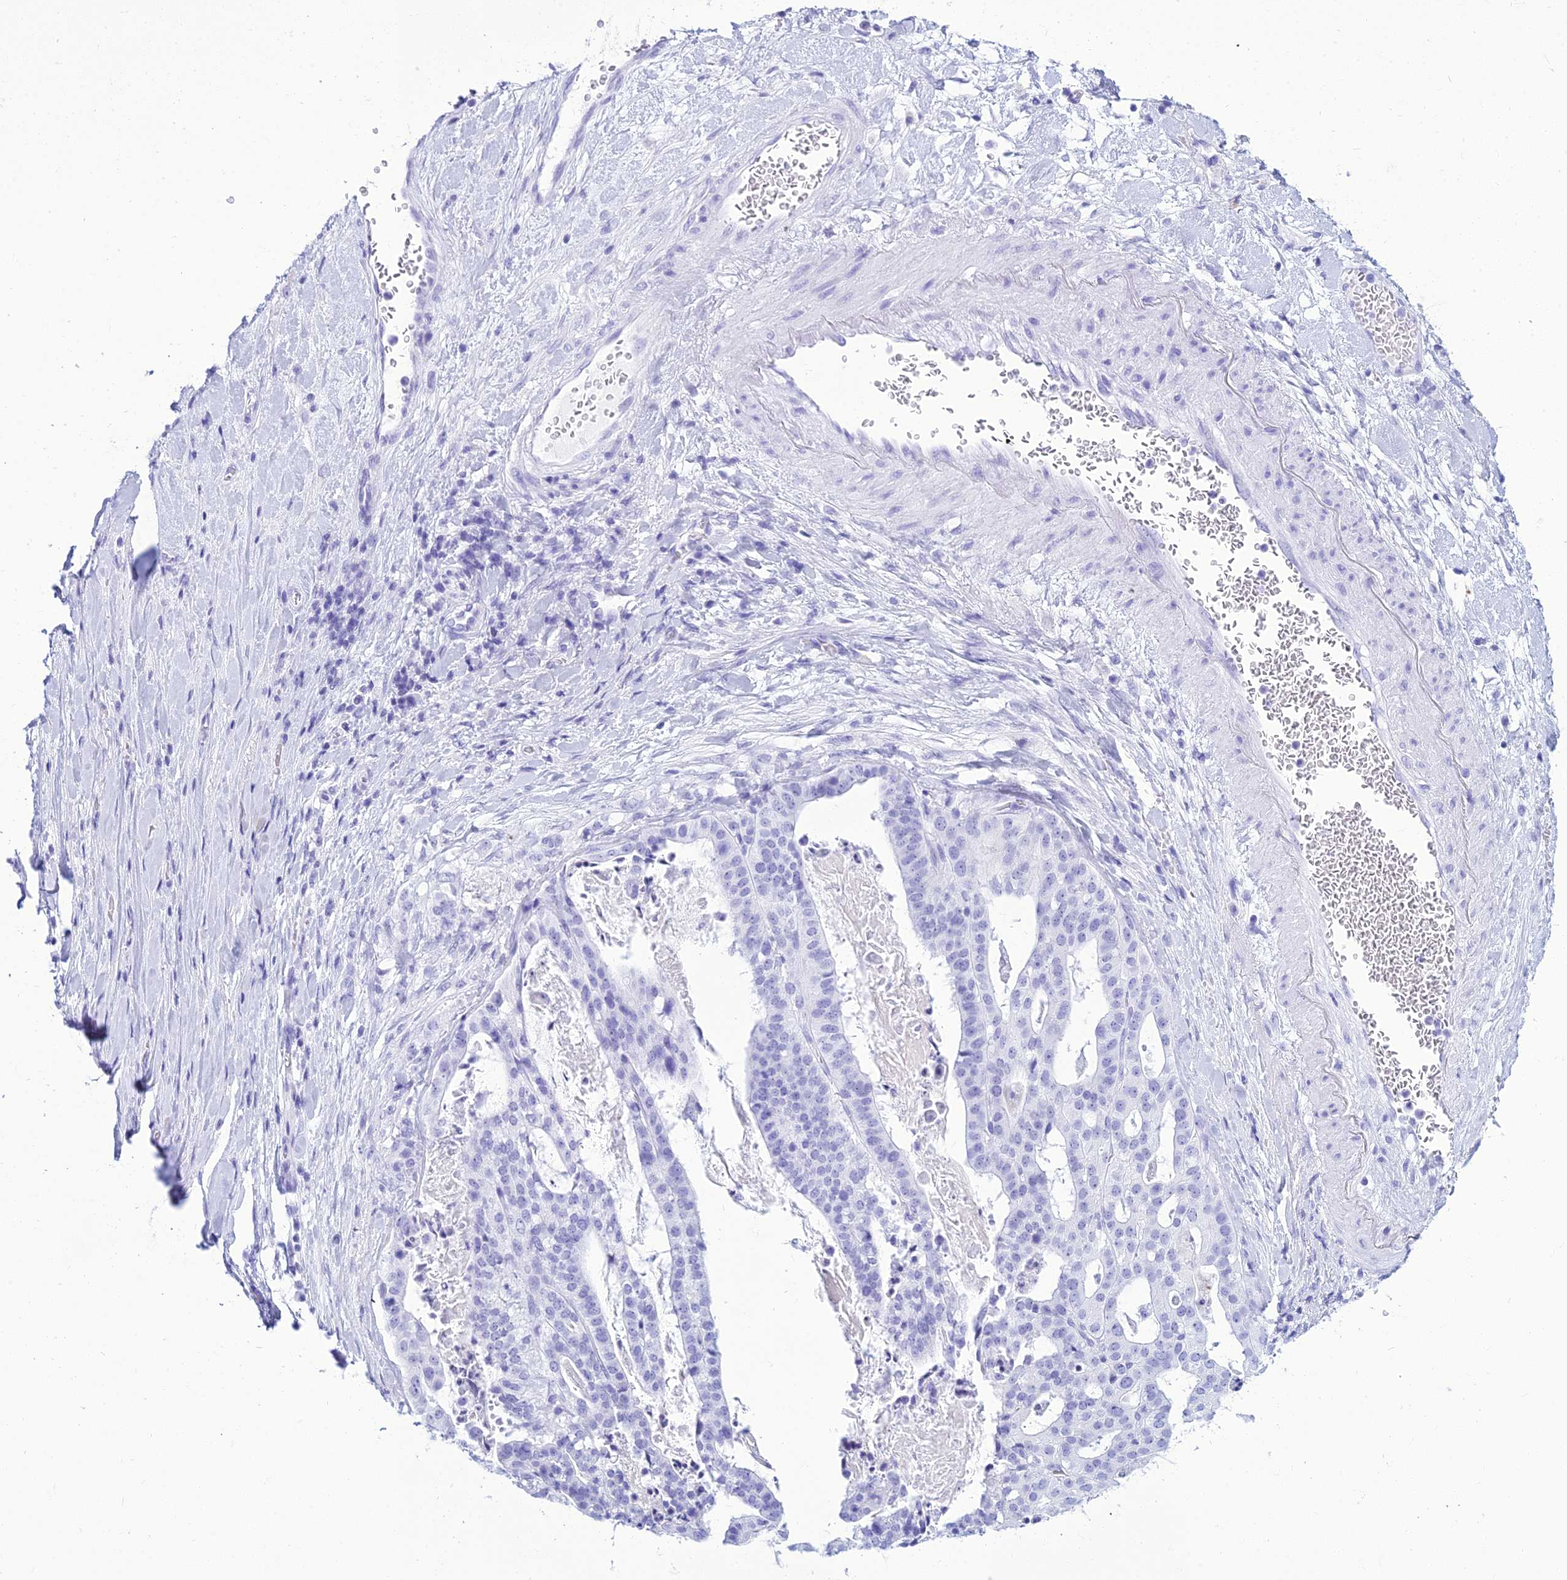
{"staining": {"intensity": "negative", "quantity": "none", "location": "none"}, "tissue": "stomach cancer", "cell_type": "Tumor cells", "image_type": "cancer", "snomed": [{"axis": "morphology", "description": "Adenocarcinoma, NOS"}, {"axis": "topography", "description": "Stomach"}], "caption": "A photomicrograph of human stomach cancer (adenocarcinoma) is negative for staining in tumor cells. (Stains: DAB (3,3'-diaminobenzidine) immunohistochemistry with hematoxylin counter stain, Microscopy: brightfield microscopy at high magnification).", "gene": "ZNF442", "patient": {"sex": "male", "age": 48}}